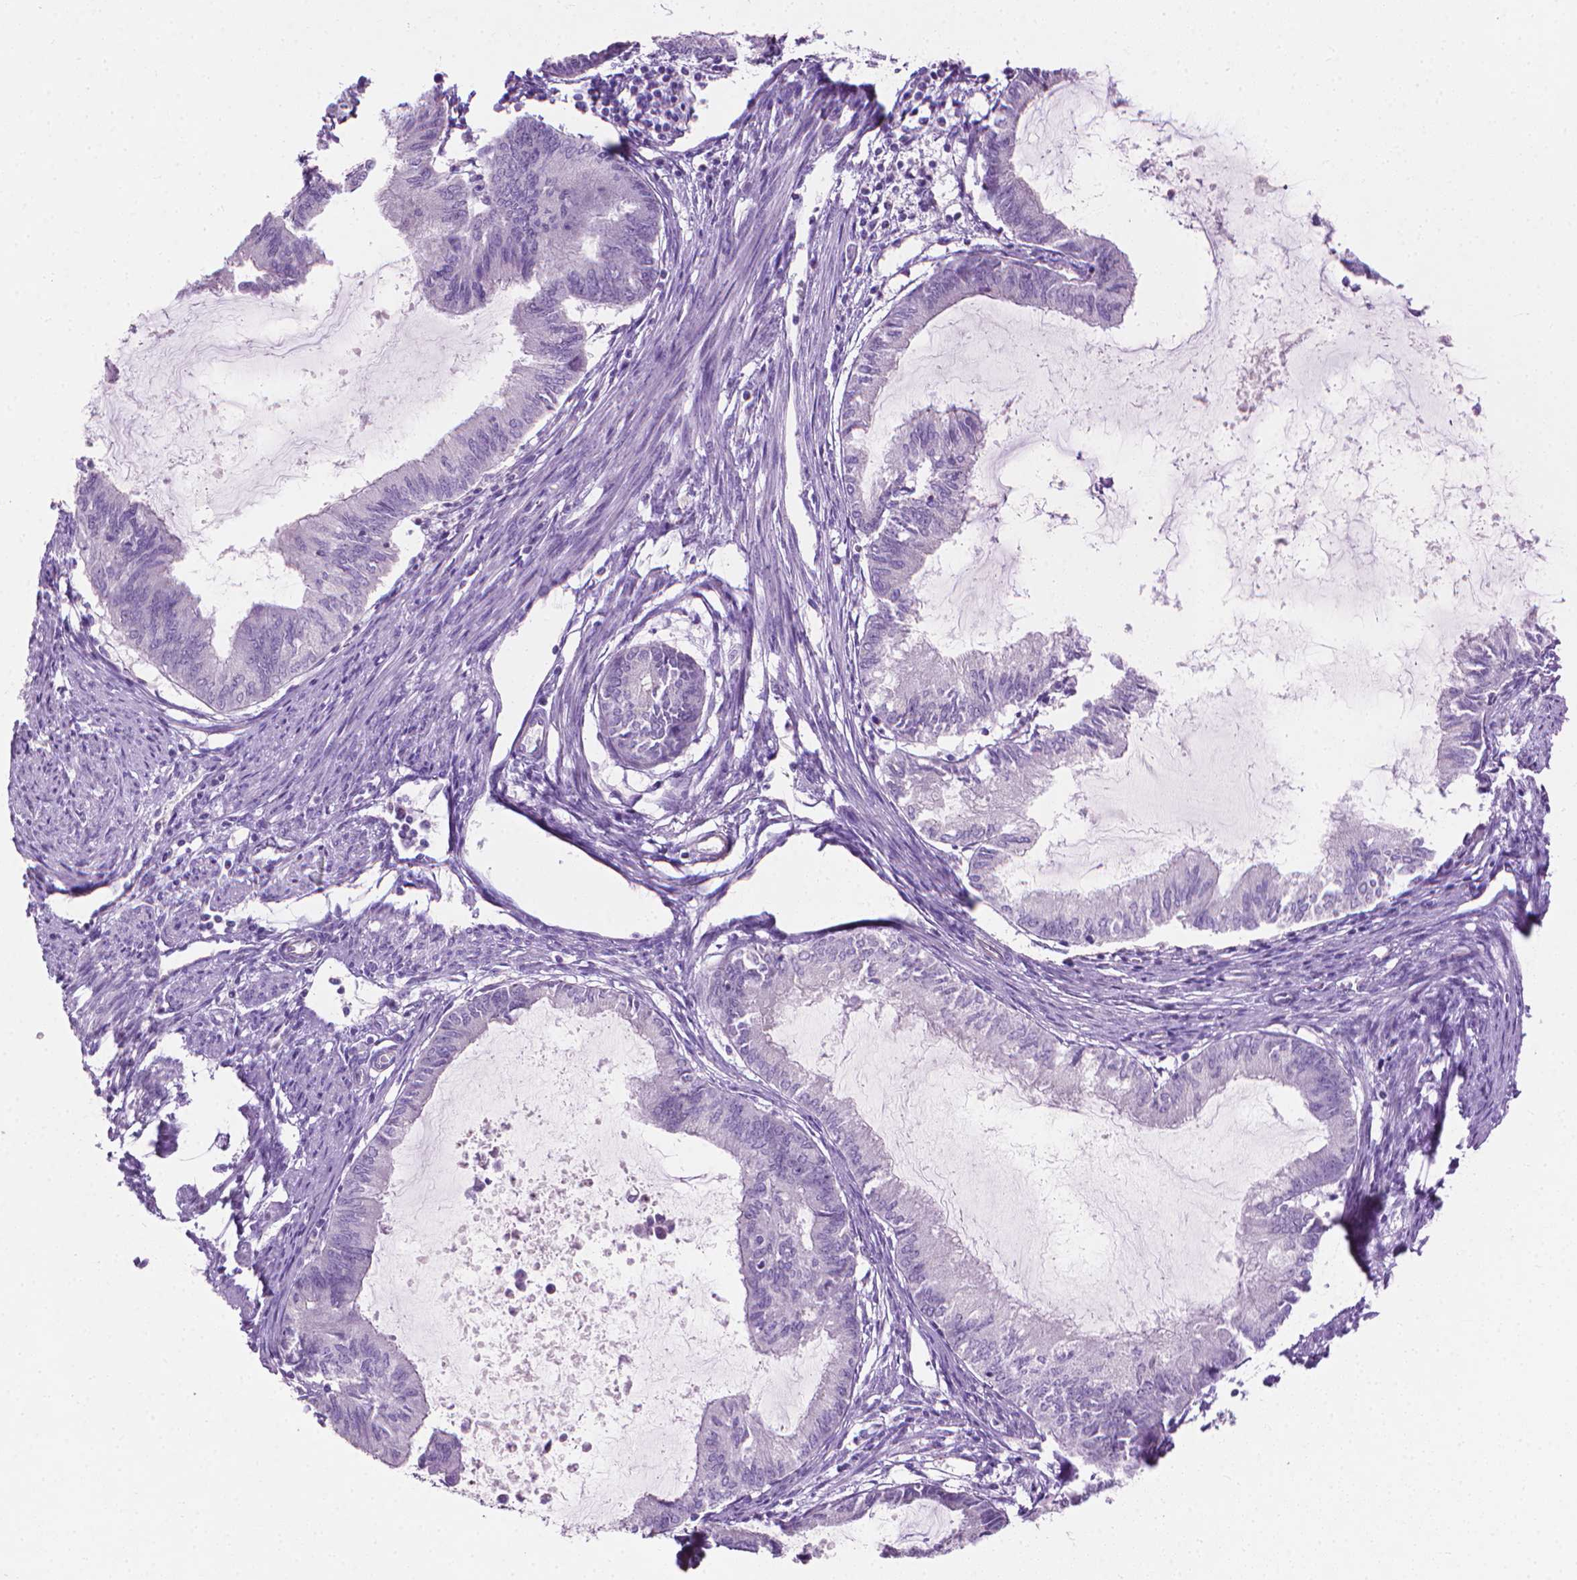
{"staining": {"intensity": "negative", "quantity": "none", "location": "none"}, "tissue": "endometrial cancer", "cell_type": "Tumor cells", "image_type": "cancer", "snomed": [{"axis": "morphology", "description": "Adenocarcinoma, NOS"}, {"axis": "topography", "description": "Endometrium"}], "caption": "Adenocarcinoma (endometrial) stained for a protein using immunohistochemistry (IHC) demonstrates no positivity tumor cells.", "gene": "KRT73", "patient": {"sex": "female", "age": 86}}